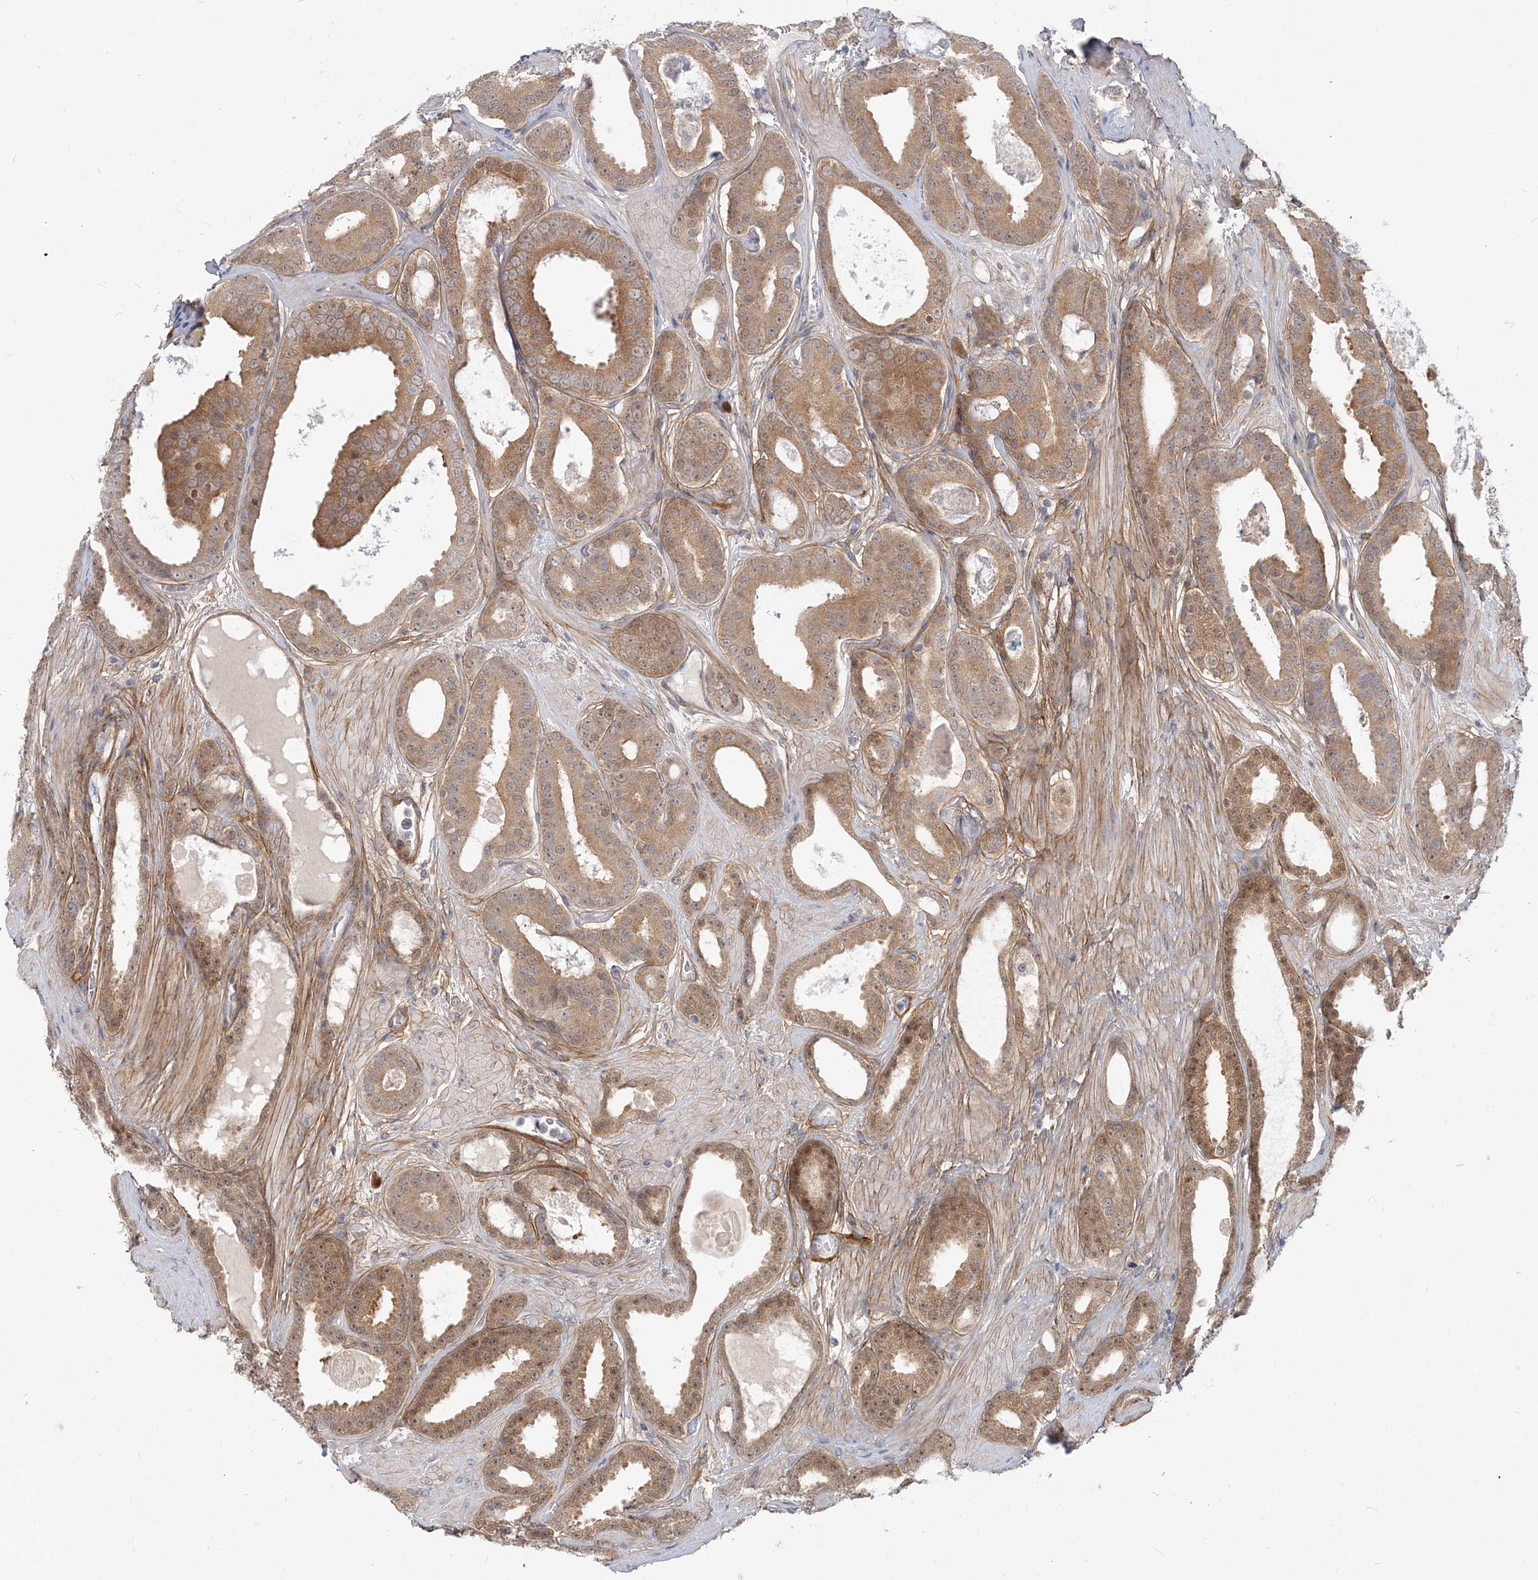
{"staining": {"intensity": "moderate", "quantity": ">75%", "location": "cytoplasmic/membranous"}, "tissue": "prostate cancer", "cell_type": "Tumor cells", "image_type": "cancer", "snomed": [{"axis": "morphology", "description": "Adenocarcinoma, High grade"}, {"axis": "topography", "description": "Prostate"}], "caption": "Immunohistochemistry of prostate cancer demonstrates medium levels of moderate cytoplasmic/membranous positivity in about >75% of tumor cells.", "gene": "GMPPA", "patient": {"sex": "male", "age": 60}}